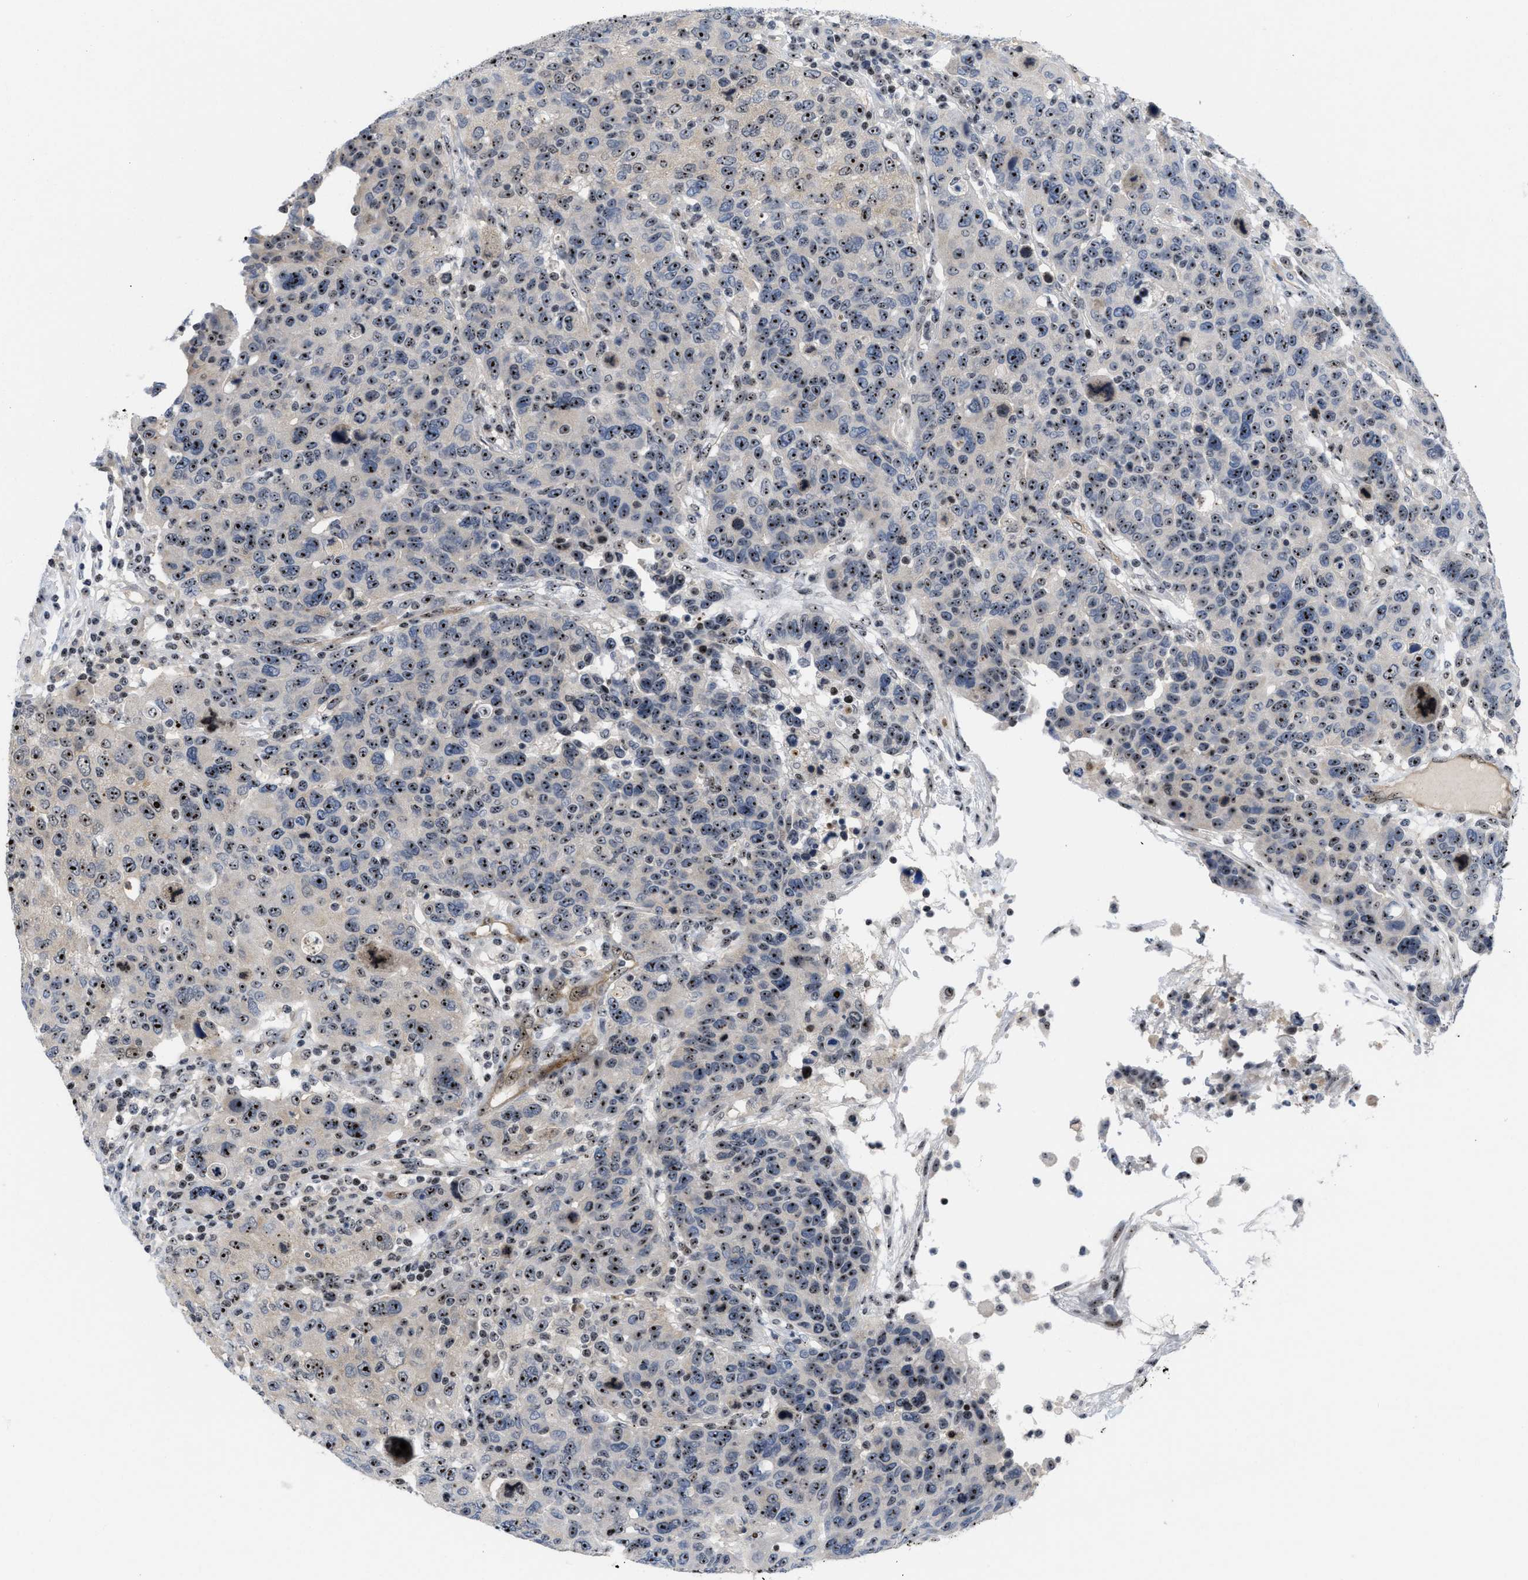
{"staining": {"intensity": "moderate", "quantity": ">75%", "location": "nuclear"}, "tissue": "breast cancer", "cell_type": "Tumor cells", "image_type": "cancer", "snomed": [{"axis": "morphology", "description": "Duct carcinoma"}, {"axis": "topography", "description": "Breast"}], "caption": "The micrograph shows a brown stain indicating the presence of a protein in the nuclear of tumor cells in breast cancer.", "gene": "NOP58", "patient": {"sex": "female", "age": 37}}